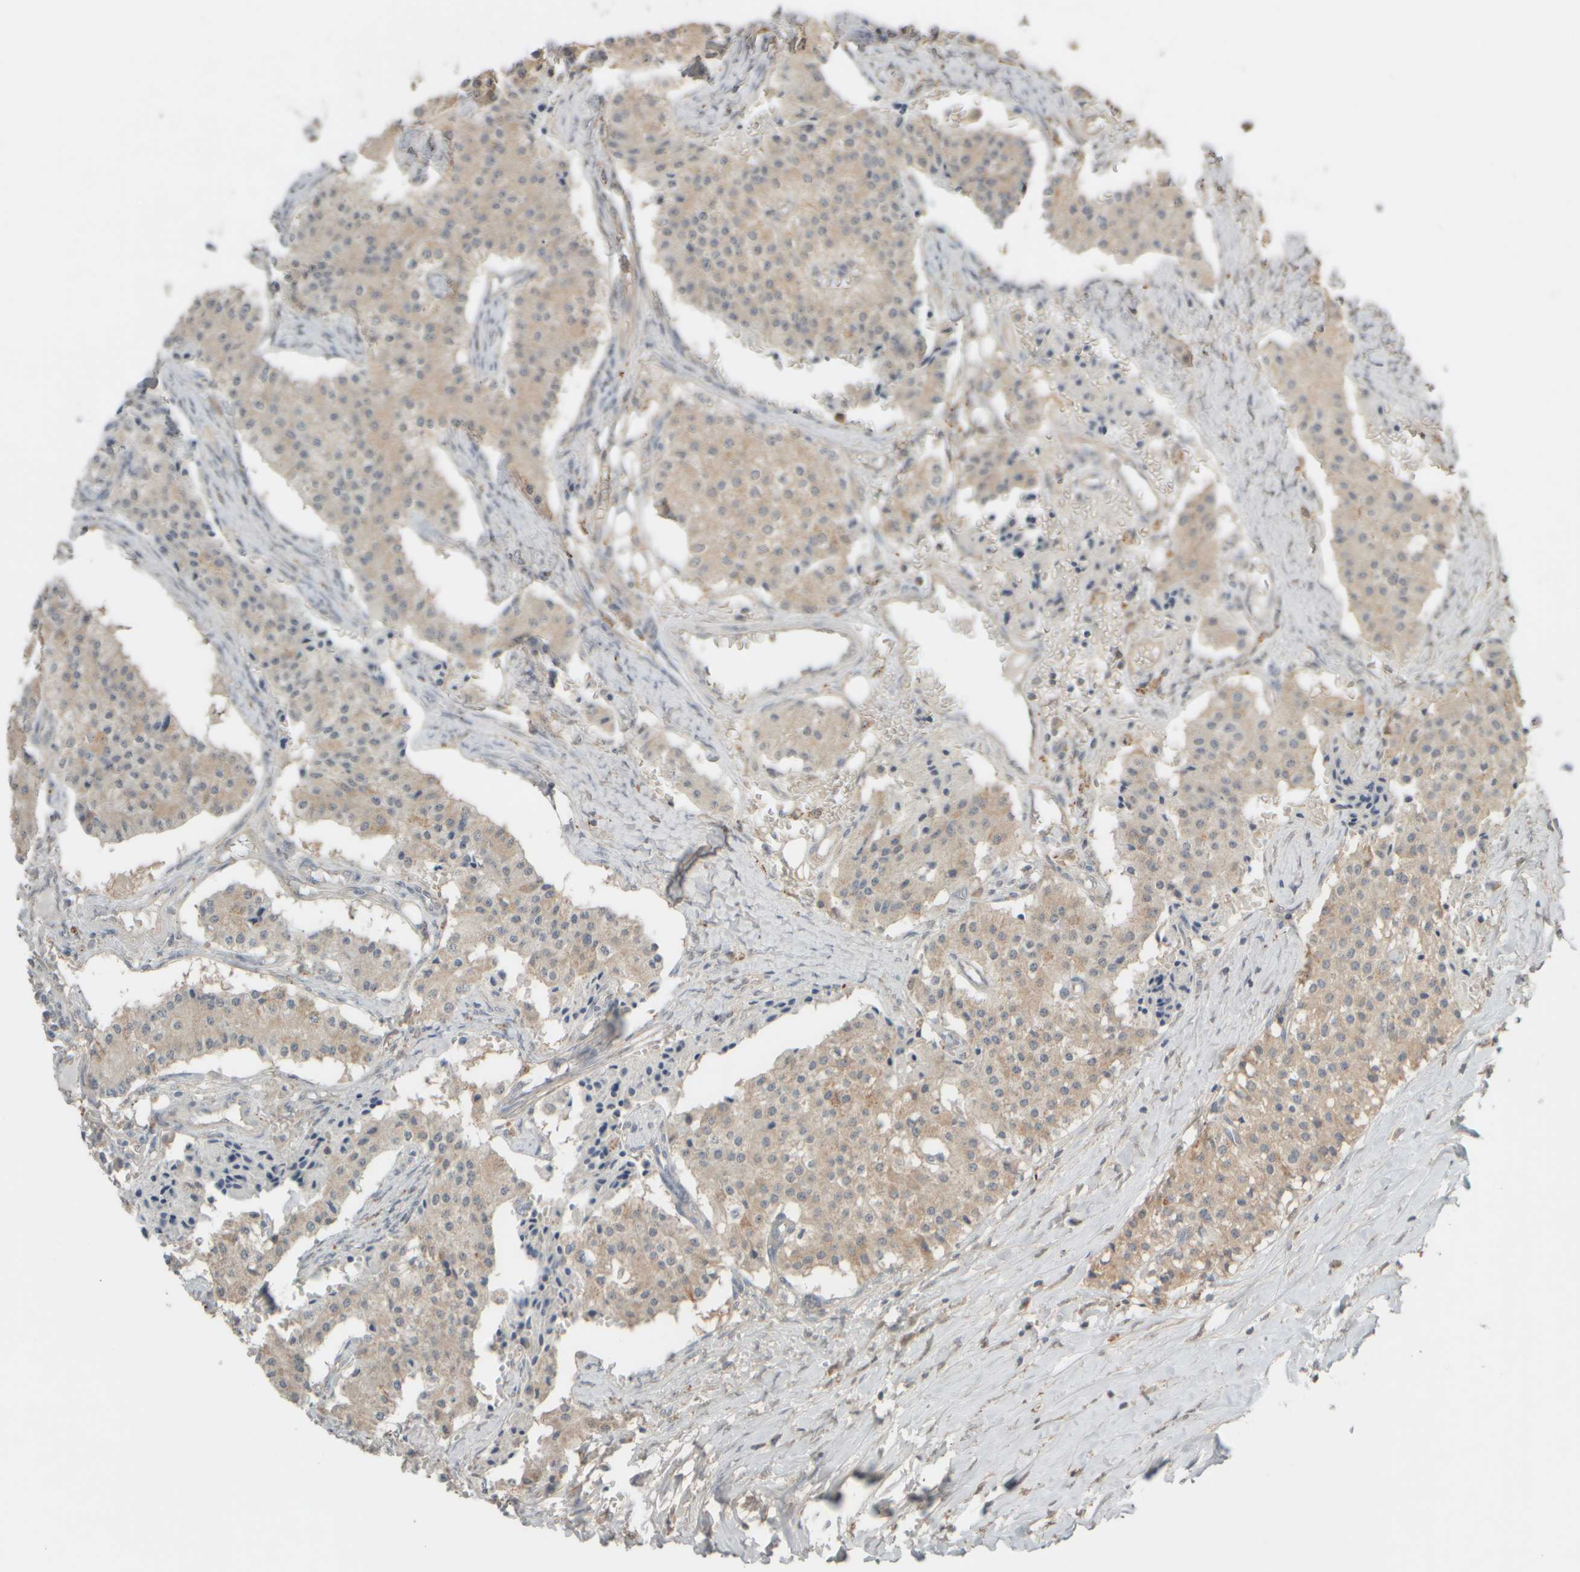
{"staining": {"intensity": "moderate", "quantity": "25%-75%", "location": "cytoplasmic/membranous"}, "tissue": "carcinoid", "cell_type": "Tumor cells", "image_type": "cancer", "snomed": [{"axis": "morphology", "description": "Carcinoid, malignant, NOS"}, {"axis": "topography", "description": "Colon"}], "caption": "Moderate cytoplasmic/membranous staining is present in about 25%-75% of tumor cells in carcinoid (malignant).", "gene": "EIF2B3", "patient": {"sex": "female", "age": 52}}